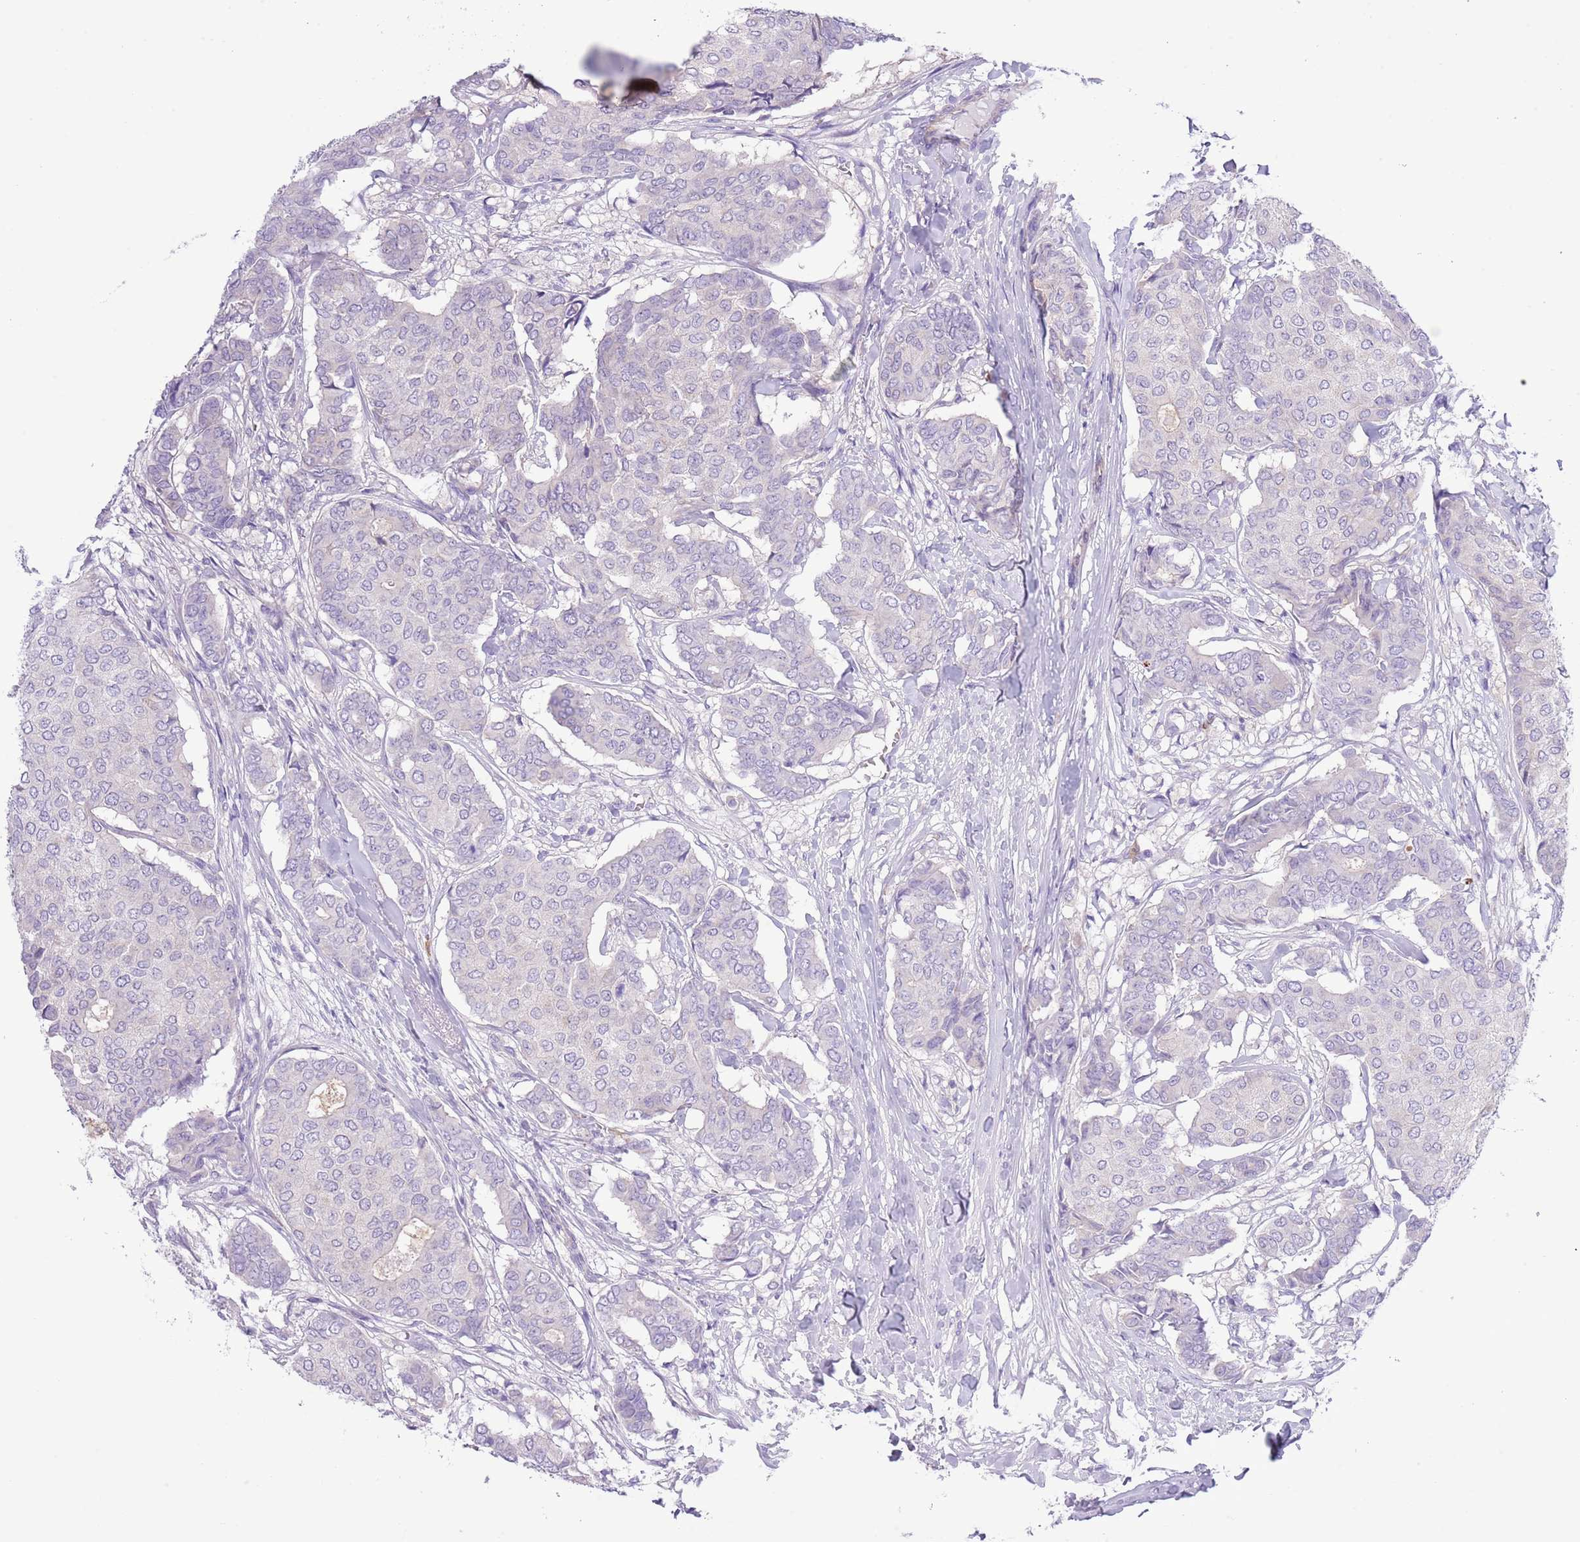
{"staining": {"intensity": "negative", "quantity": "none", "location": "none"}, "tissue": "breast cancer", "cell_type": "Tumor cells", "image_type": "cancer", "snomed": [{"axis": "morphology", "description": "Duct carcinoma"}, {"axis": "topography", "description": "Breast"}], "caption": "Immunohistochemical staining of human breast cancer (invasive ductal carcinoma) shows no significant expression in tumor cells. (DAB (3,3'-diaminobenzidine) immunohistochemistry (IHC) with hematoxylin counter stain).", "gene": "OR6M1", "patient": {"sex": "female", "age": 75}}